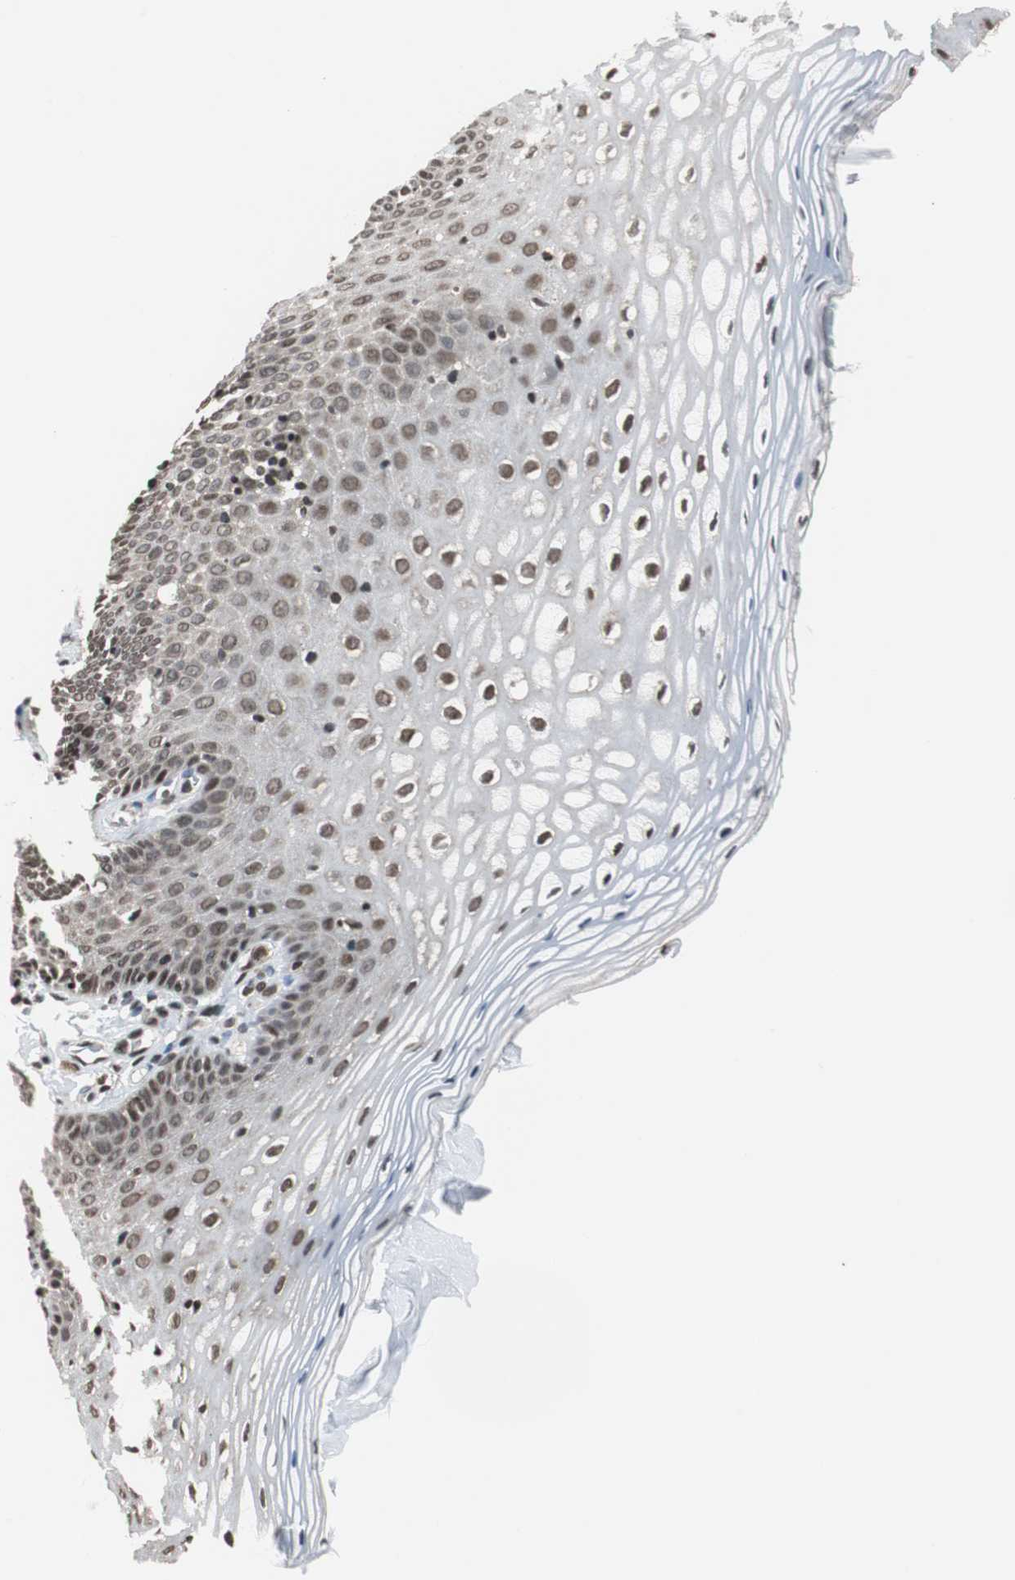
{"staining": {"intensity": "moderate", "quantity": ">75%", "location": "nuclear"}, "tissue": "vagina", "cell_type": "Squamous epithelial cells", "image_type": "normal", "snomed": [{"axis": "morphology", "description": "Normal tissue, NOS"}, {"axis": "topography", "description": "Vagina"}], "caption": "Vagina stained with a brown dye demonstrates moderate nuclear positive staining in about >75% of squamous epithelial cells.", "gene": "REST", "patient": {"sex": "female", "age": 55}}